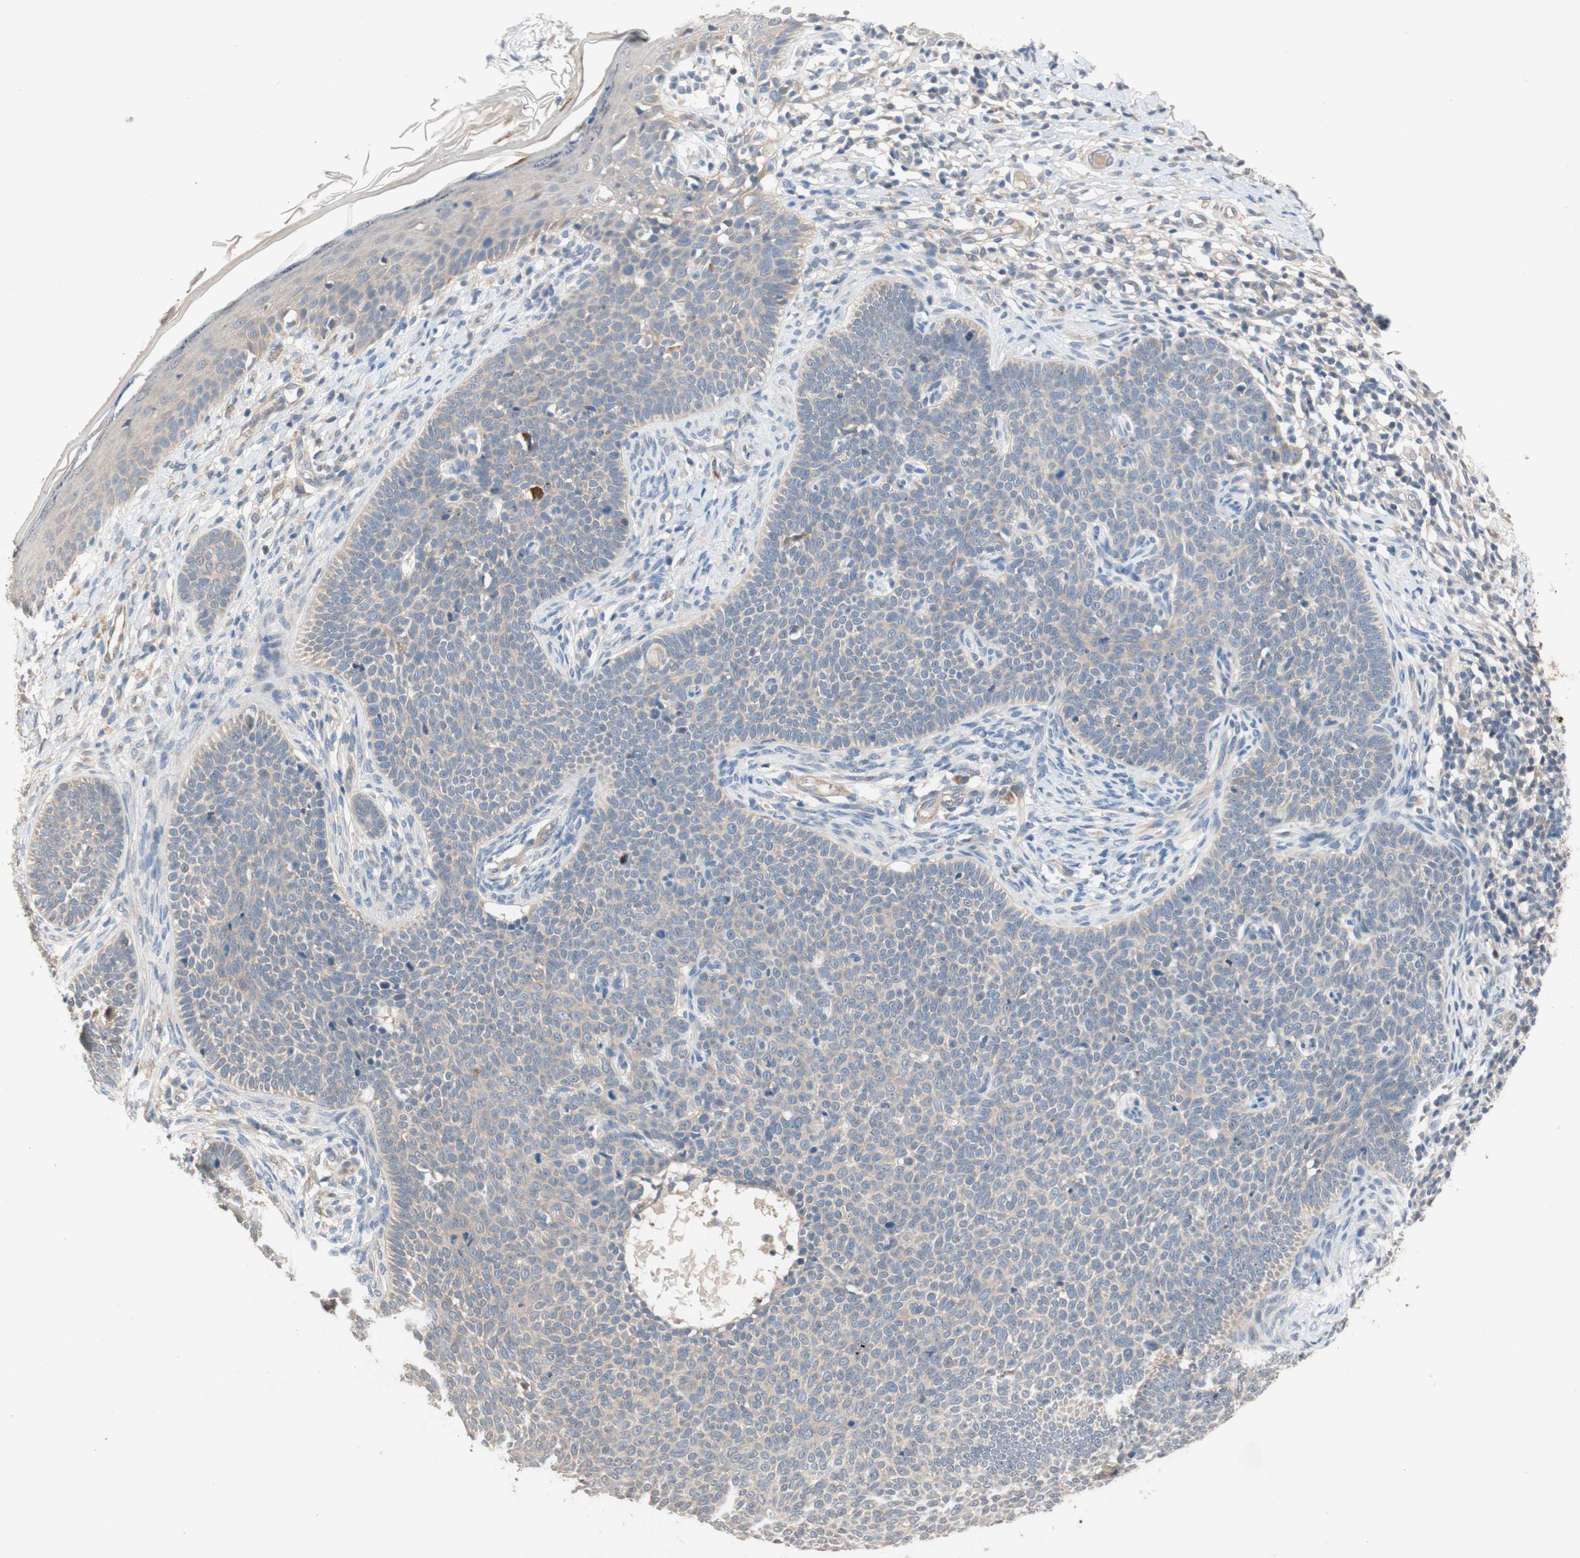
{"staining": {"intensity": "weak", "quantity": "25%-75%", "location": "cytoplasmic/membranous"}, "tissue": "skin cancer", "cell_type": "Tumor cells", "image_type": "cancer", "snomed": [{"axis": "morphology", "description": "Normal tissue, NOS"}, {"axis": "morphology", "description": "Basal cell carcinoma"}, {"axis": "topography", "description": "Skin"}], "caption": "High-magnification brightfield microscopy of skin basal cell carcinoma stained with DAB (brown) and counterstained with hematoxylin (blue). tumor cells exhibit weak cytoplasmic/membranous expression is identified in approximately25%-75% of cells.", "gene": "NCLN", "patient": {"sex": "male", "age": 87}}